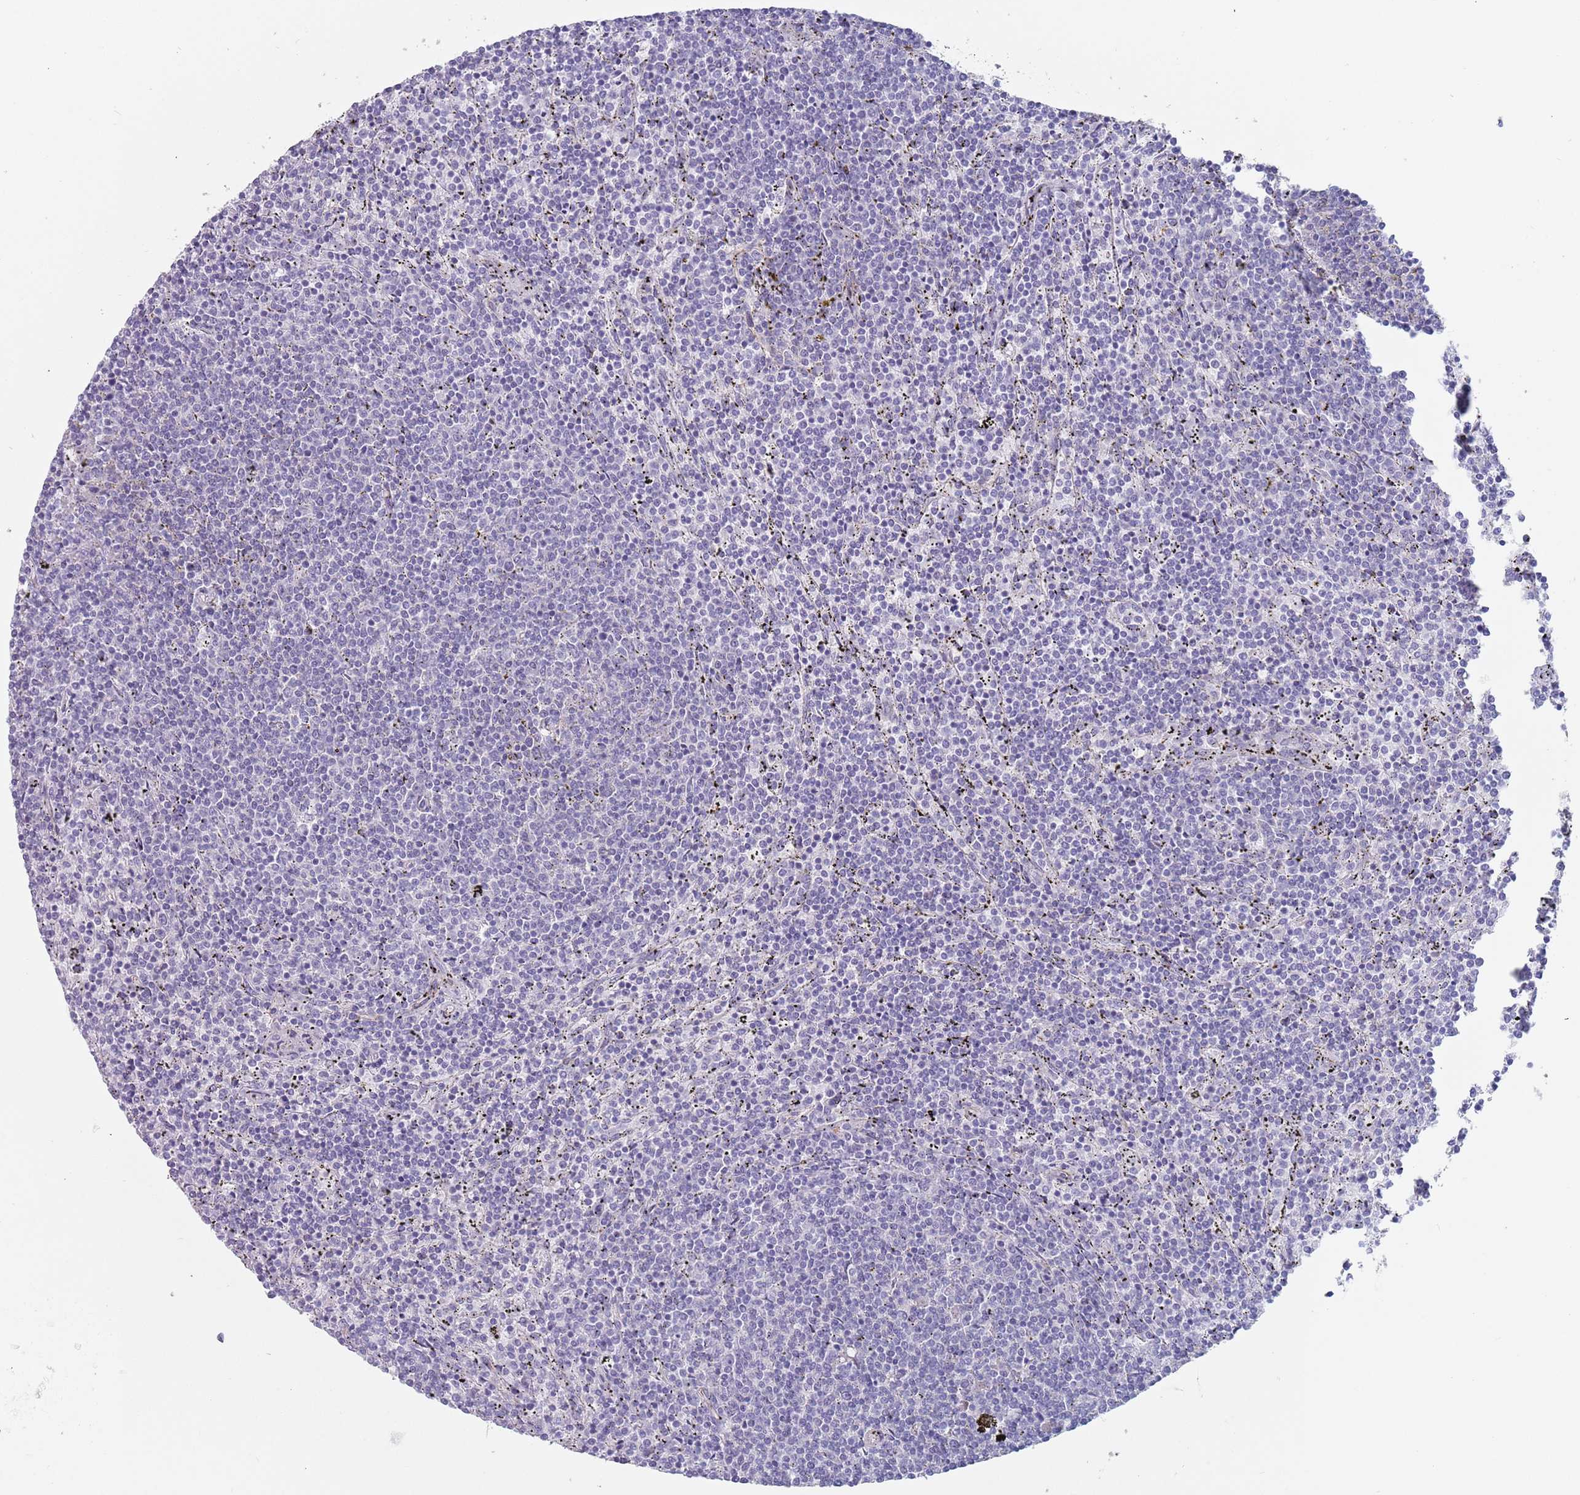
{"staining": {"intensity": "negative", "quantity": "none", "location": "none"}, "tissue": "lymphoma", "cell_type": "Tumor cells", "image_type": "cancer", "snomed": [{"axis": "morphology", "description": "Malignant lymphoma, non-Hodgkin's type, Low grade"}, {"axis": "topography", "description": "Spleen"}], "caption": "A micrograph of human malignant lymphoma, non-Hodgkin's type (low-grade) is negative for staining in tumor cells. (DAB immunohistochemistry (IHC) visualized using brightfield microscopy, high magnification).", "gene": "OR5A2", "patient": {"sex": "female", "age": 50}}